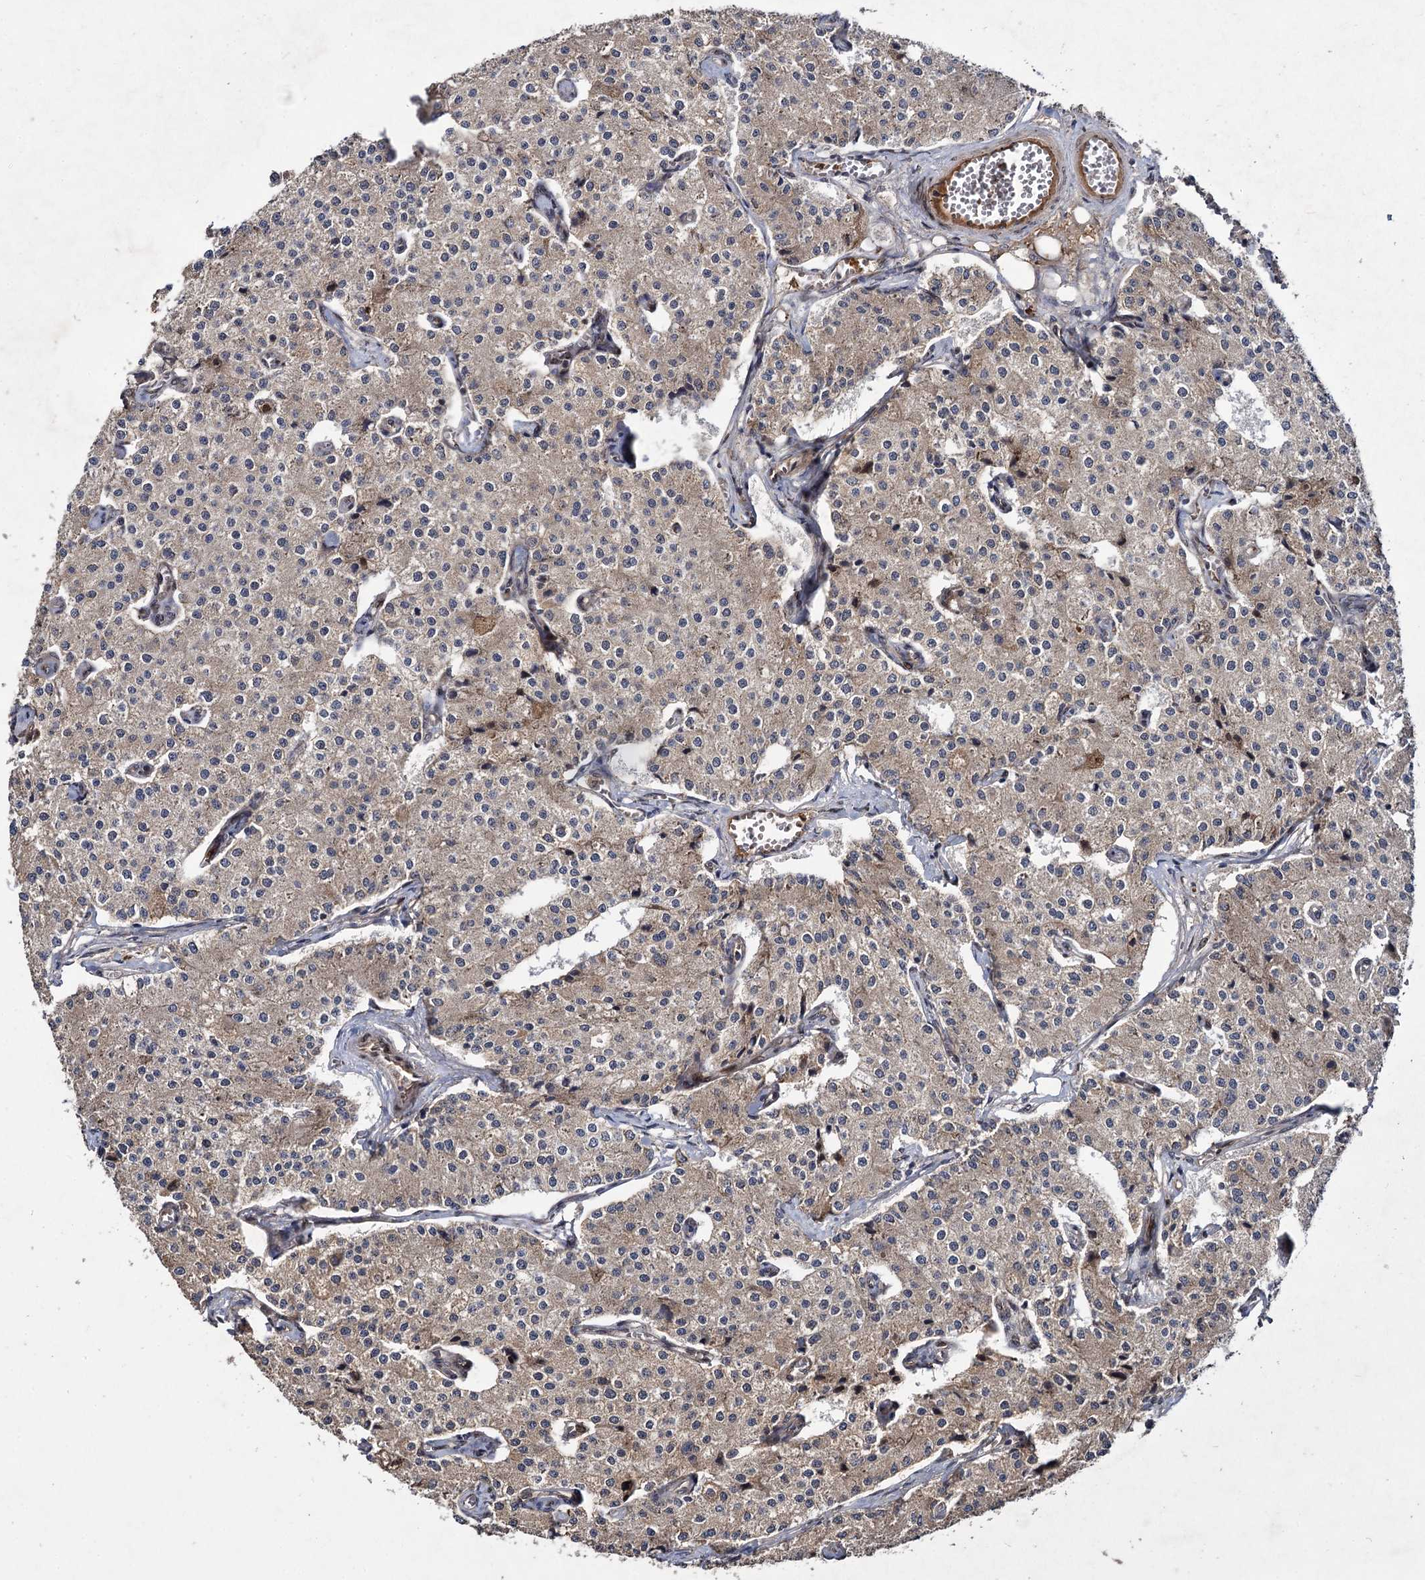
{"staining": {"intensity": "weak", "quantity": "<25%", "location": "cytoplasmic/membranous"}, "tissue": "carcinoid", "cell_type": "Tumor cells", "image_type": "cancer", "snomed": [{"axis": "morphology", "description": "Carcinoid, malignant, NOS"}, {"axis": "topography", "description": "Colon"}], "caption": "IHC photomicrograph of human carcinoid stained for a protein (brown), which reveals no staining in tumor cells.", "gene": "DCP1B", "patient": {"sex": "female", "age": 52}}